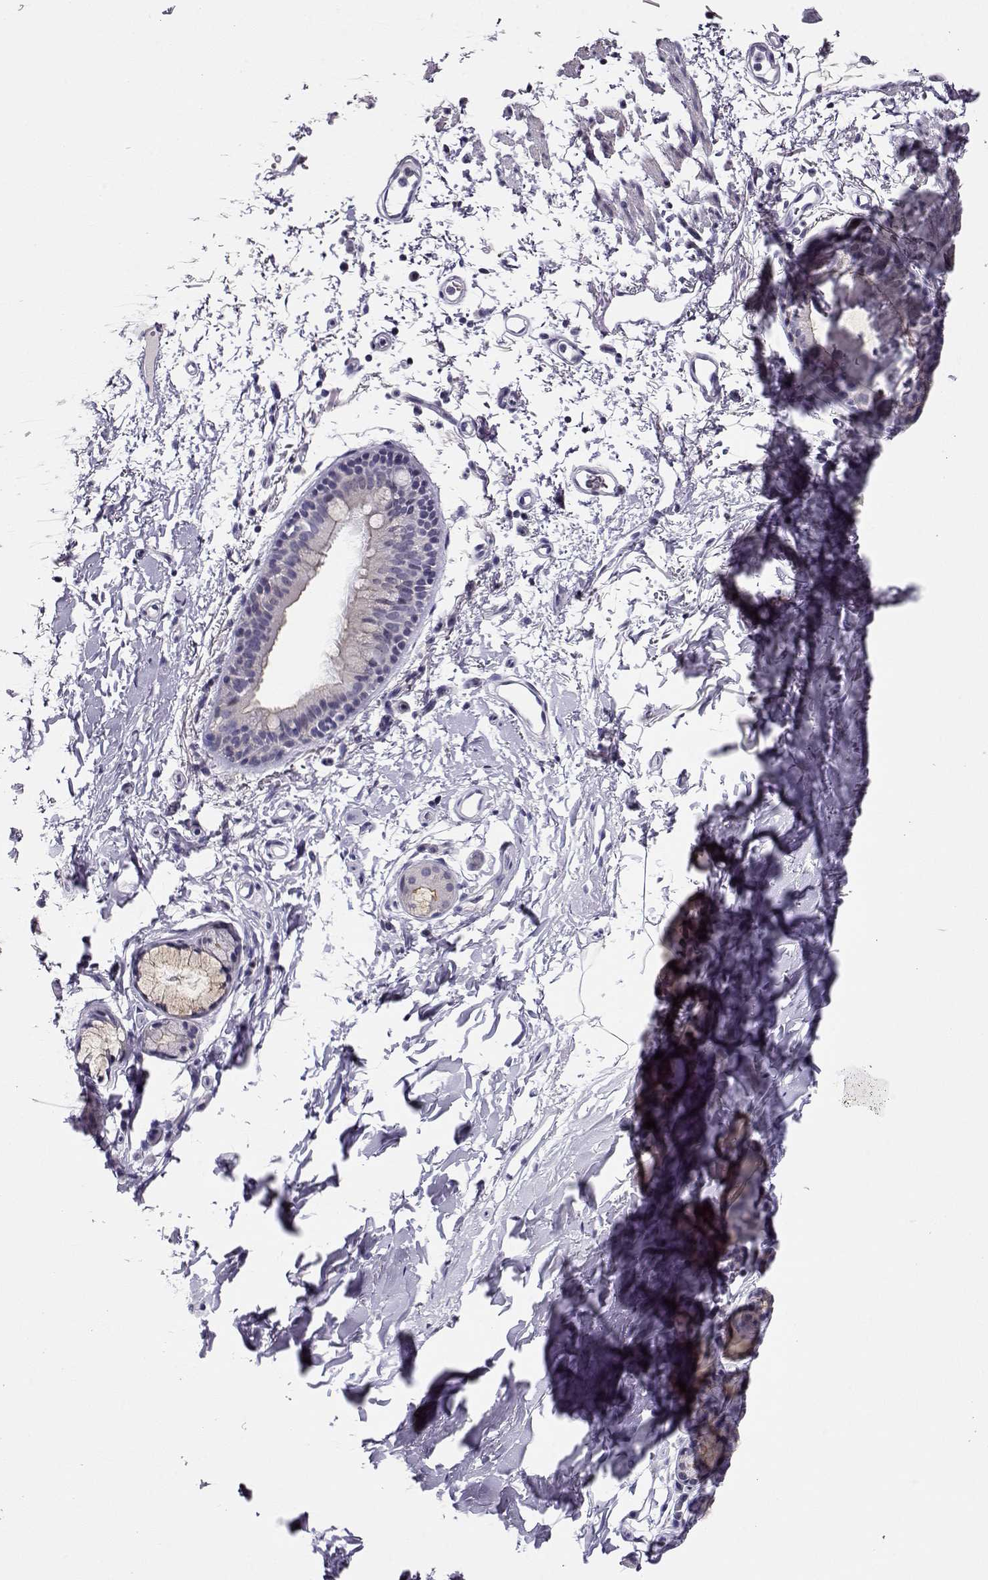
{"staining": {"intensity": "negative", "quantity": "none", "location": "none"}, "tissue": "bronchus", "cell_type": "Respiratory epithelial cells", "image_type": "normal", "snomed": [{"axis": "morphology", "description": "Normal tissue, NOS"}, {"axis": "topography", "description": "Lymph node"}, {"axis": "topography", "description": "Bronchus"}], "caption": "High power microscopy photomicrograph of an immunohistochemistry photomicrograph of benign bronchus, revealing no significant staining in respiratory epithelial cells. (Brightfield microscopy of DAB (3,3'-diaminobenzidine) immunohistochemistry (IHC) at high magnification).", "gene": "CRX", "patient": {"sex": "female", "age": 70}}